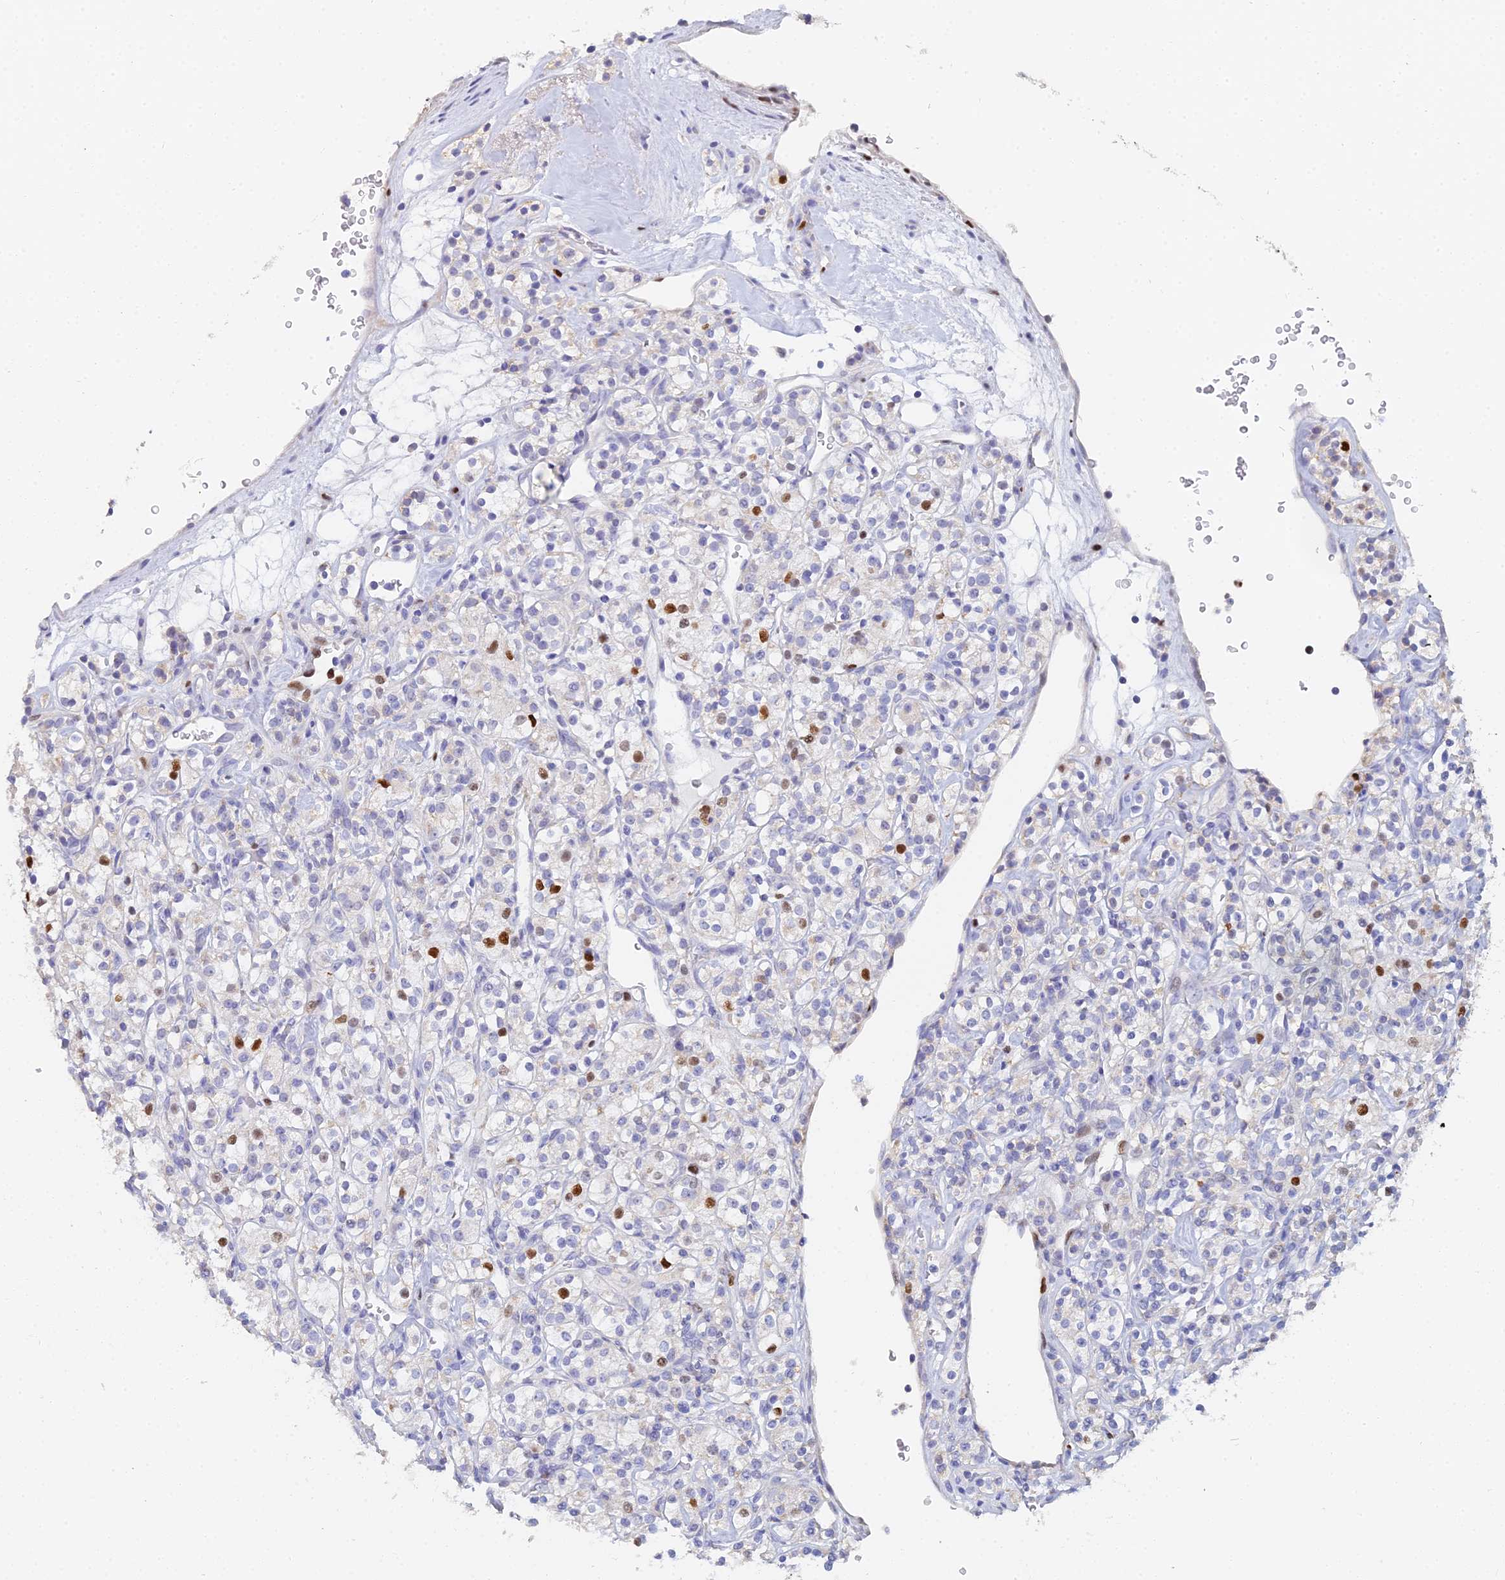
{"staining": {"intensity": "strong", "quantity": "<25%", "location": "nuclear"}, "tissue": "renal cancer", "cell_type": "Tumor cells", "image_type": "cancer", "snomed": [{"axis": "morphology", "description": "Adenocarcinoma, NOS"}, {"axis": "topography", "description": "Kidney"}], "caption": "Strong nuclear protein staining is appreciated in approximately <25% of tumor cells in adenocarcinoma (renal).", "gene": "MCM2", "patient": {"sex": "male", "age": 77}}